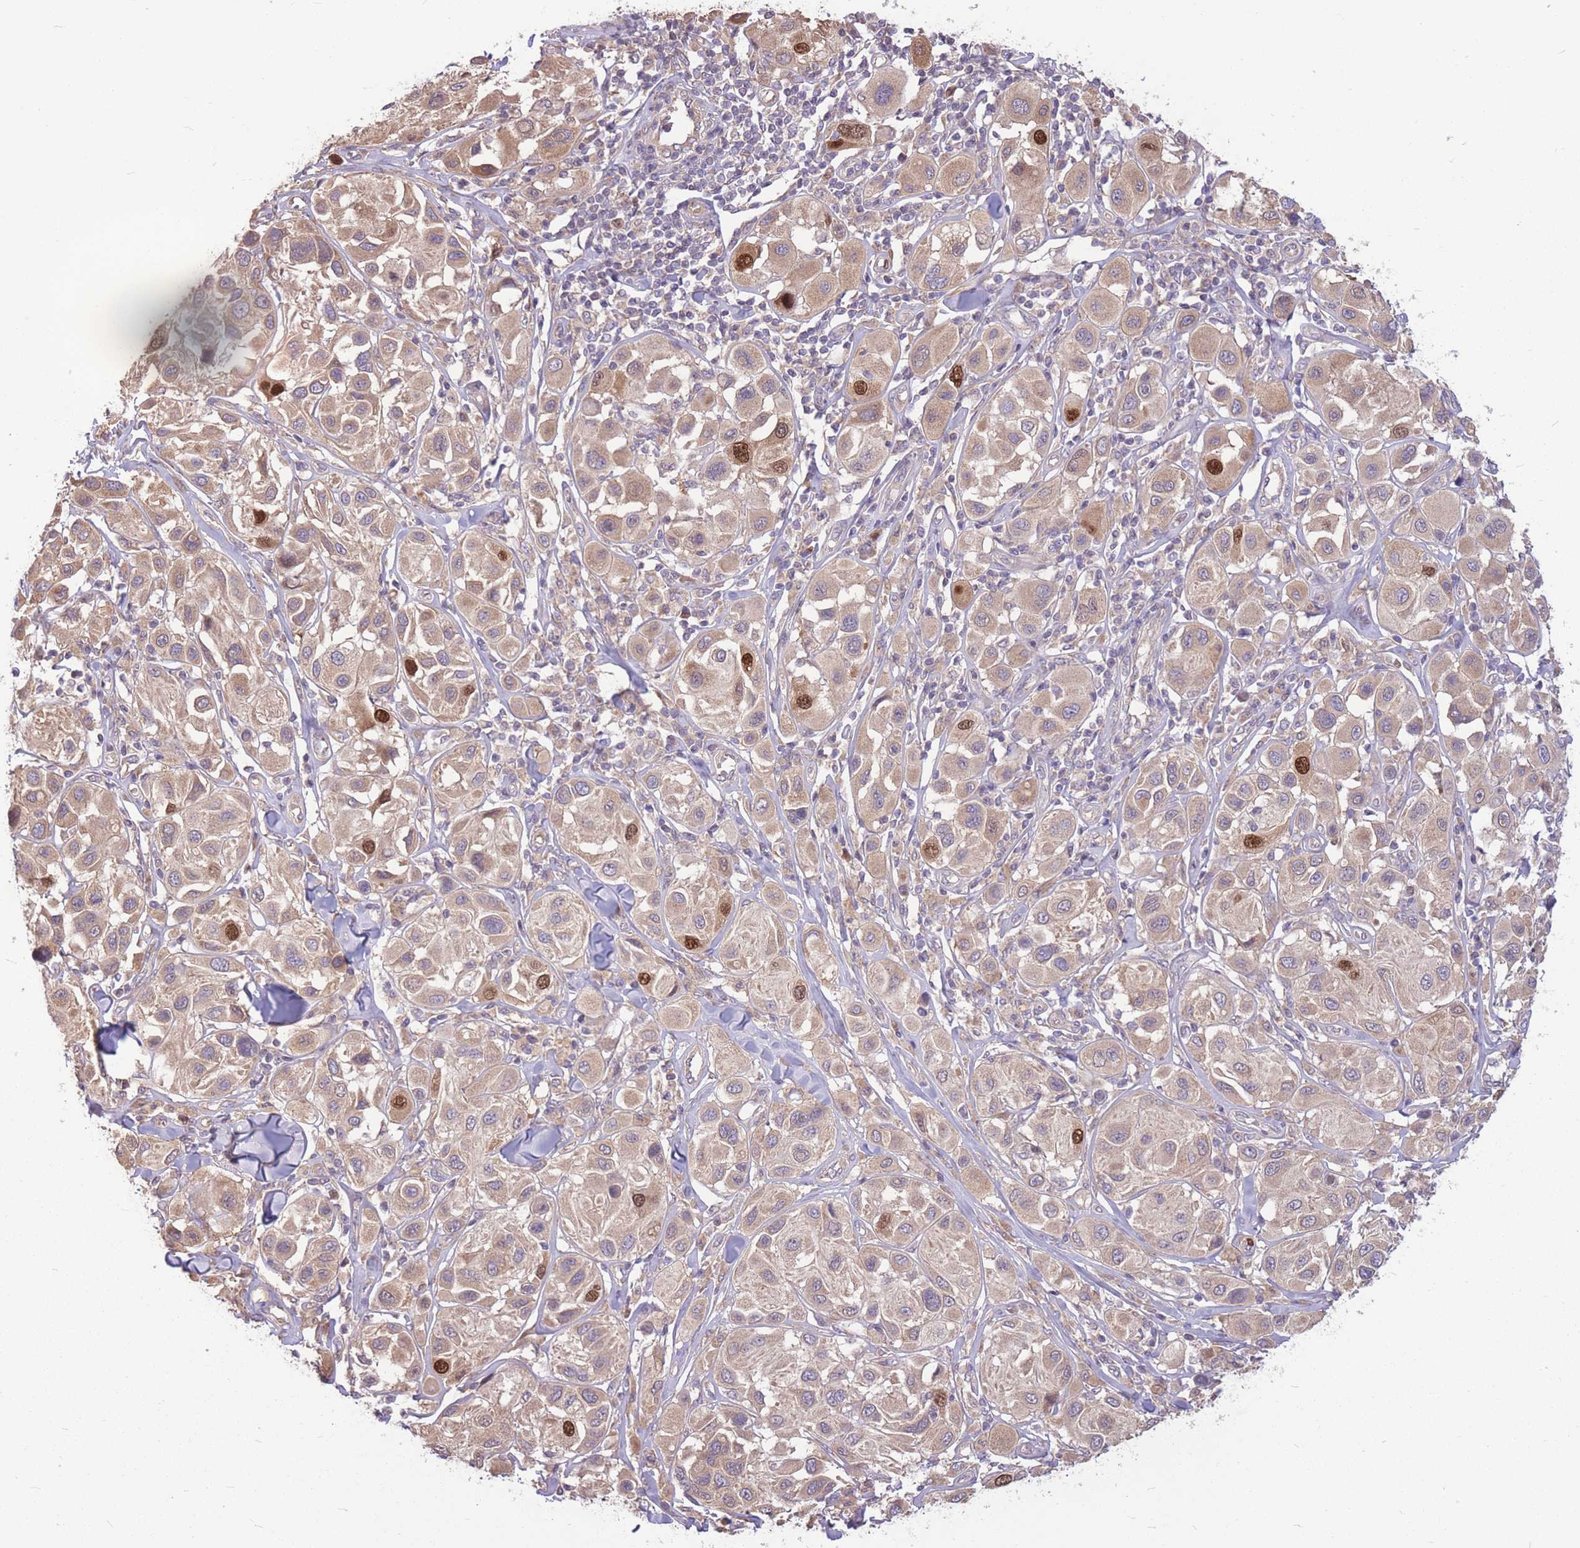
{"staining": {"intensity": "moderate", "quantity": ">75%", "location": "cytoplasmic/membranous,nuclear"}, "tissue": "melanoma", "cell_type": "Tumor cells", "image_type": "cancer", "snomed": [{"axis": "morphology", "description": "Malignant melanoma, Metastatic site"}, {"axis": "topography", "description": "Skin"}], "caption": "The image displays staining of malignant melanoma (metastatic site), revealing moderate cytoplasmic/membranous and nuclear protein positivity (brown color) within tumor cells.", "gene": "GMNN", "patient": {"sex": "male", "age": 41}}